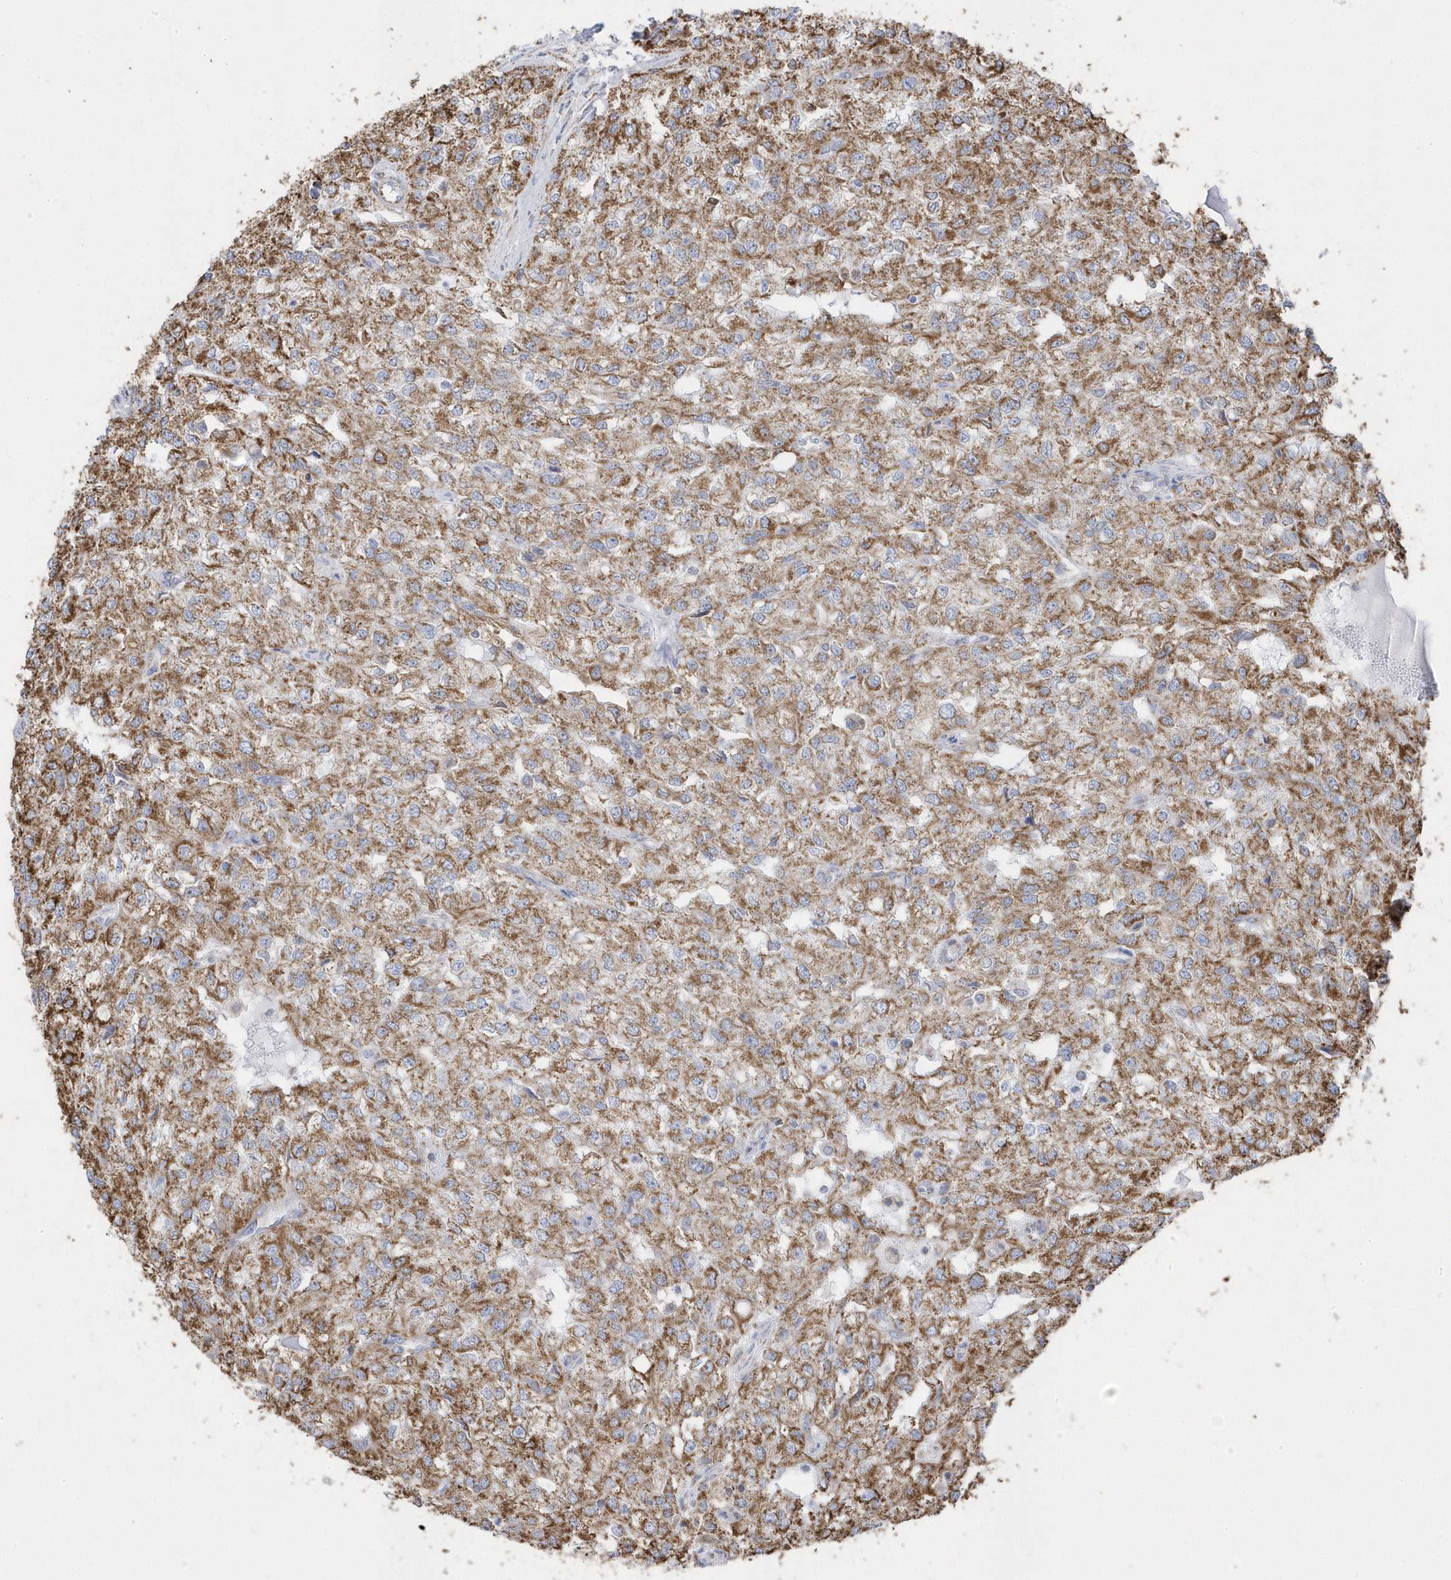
{"staining": {"intensity": "moderate", "quantity": ">75%", "location": "cytoplasmic/membranous"}, "tissue": "renal cancer", "cell_type": "Tumor cells", "image_type": "cancer", "snomed": [{"axis": "morphology", "description": "Adenocarcinoma, NOS"}, {"axis": "topography", "description": "Kidney"}], "caption": "A brown stain highlights moderate cytoplasmic/membranous staining of a protein in adenocarcinoma (renal) tumor cells.", "gene": "GTPBP8", "patient": {"sex": "female", "age": 54}}